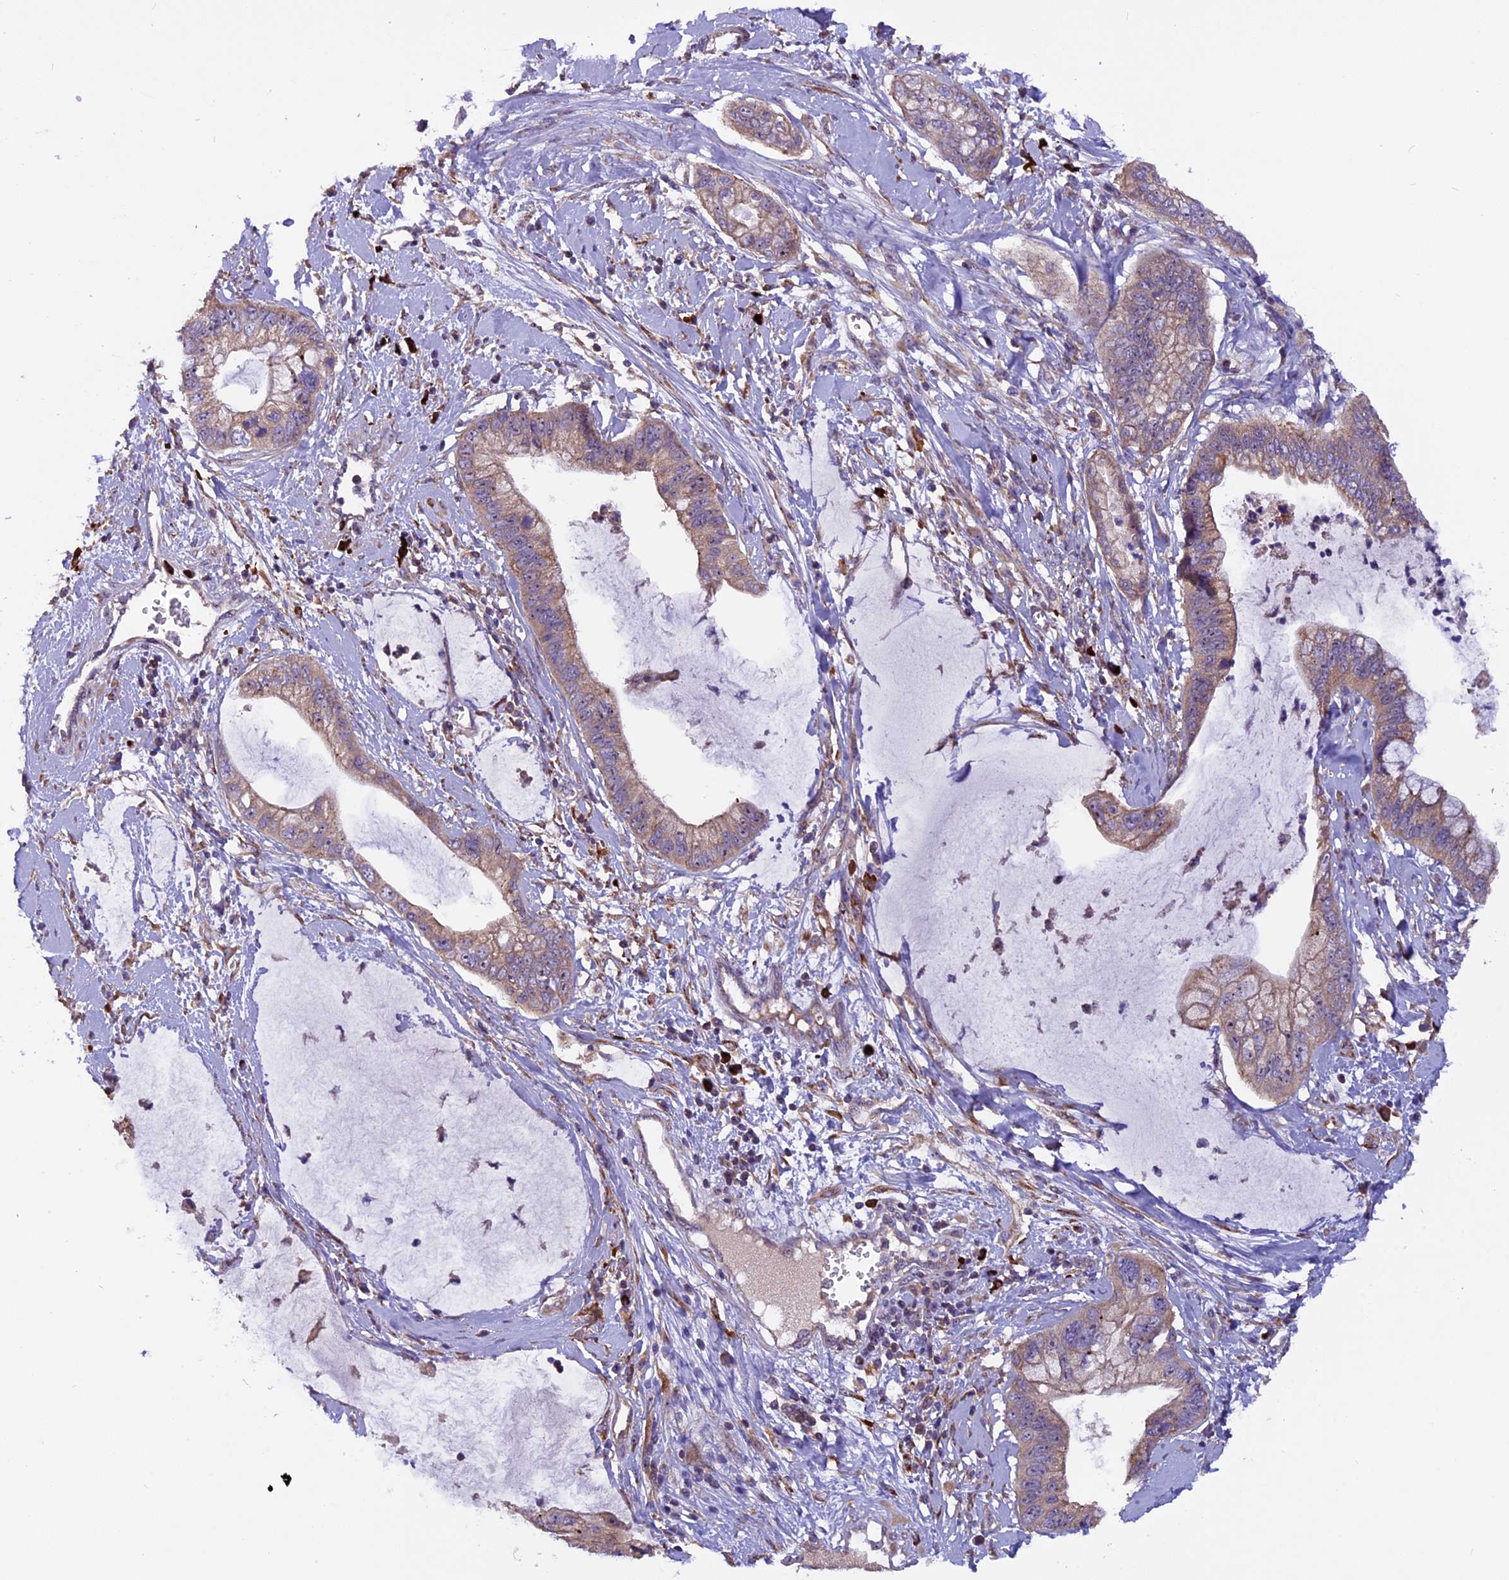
{"staining": {"intensity": "moderate", "quantity": ">75%", "location": "cytoplasmic/membranous"}, "tissue": "cervical cancer", "cell_type": "Tumor cells", "image_type": "cancer", "snomed": [{"axis": "morphology", "description": "Adenocarcinoma, NOS"}, {"axis": "topography", "description": "Cervix"}], "caption": "This is a histology image of immunohistochemistry (IHC) staining of cervical cancer (adenocarcinoma), which shows moderate expression in the cytoplasmic/membranous of tumor cells.", "gene": "FRY", "patient": {"sex": "female", "age": 44}}